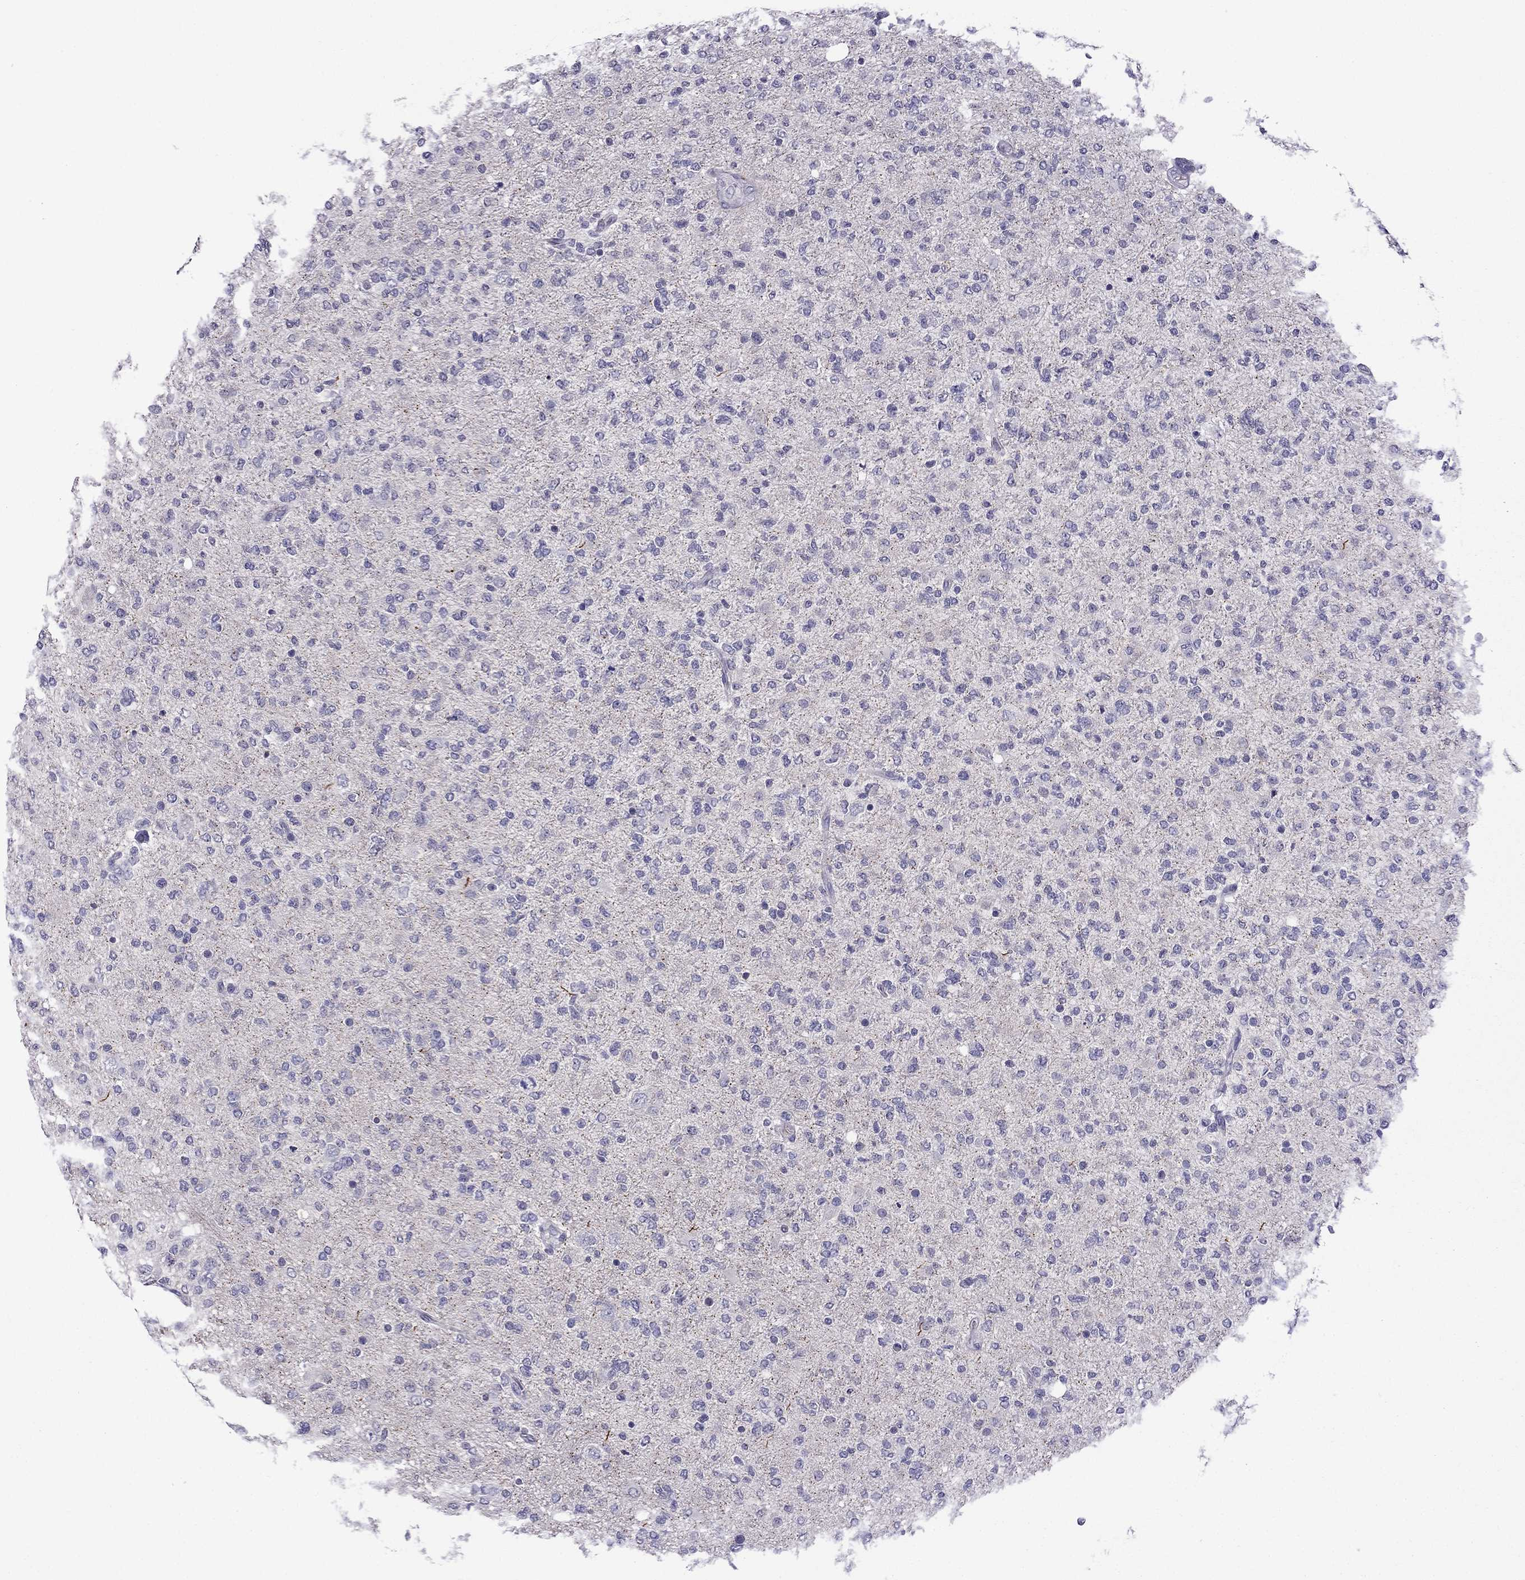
{"staining": {"intensity": "negative", "quantity": "none", "location": "none"}, "tissue": "glioma", "cell_type": "Tumor cells", "image_type": "cancer", "snomed": [{"axis": "morphology", "description": "Glioma, malignant, High grade"}, {"axis": "topography", "description": "Cerebral cortex"}], "caption": "IHC histopathology image of neoplastic tissue: human malignant high-grade glioma stained with DAB reveals no significant protein staining in tumor cells.", "gene": "SPTBN4", "patient": {"sex": "male", "age": 70}}